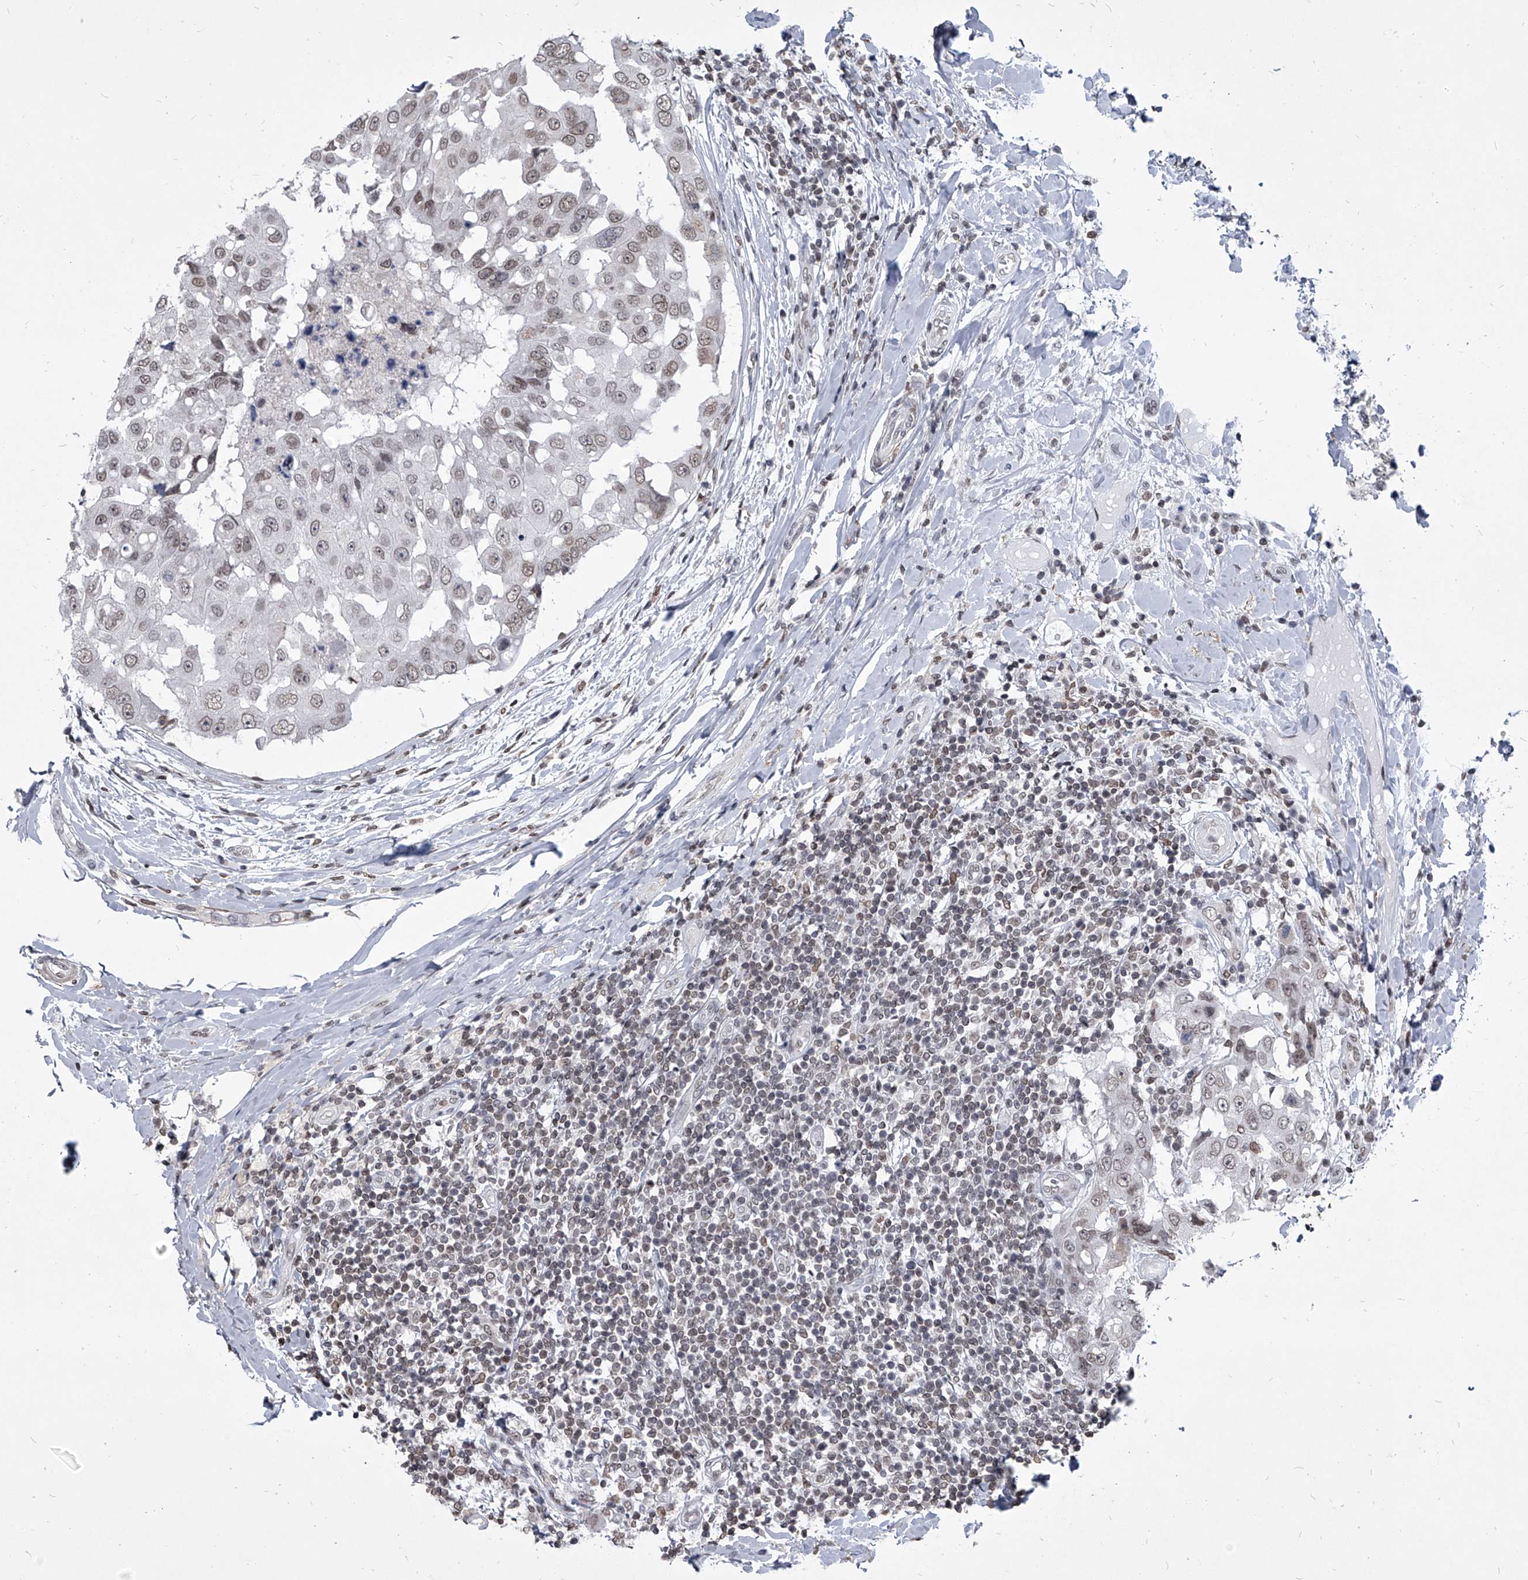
{"staining": {"intensity": "weak", "quantity": "25%-75%", "location": "cytoplasmic/membranous,nuclear"}, "tissue": "breast cancer", "cell_type": "Tumor cells", "image_type": "cancer", "snomed": [{"axis": "morphology", "description": "Duct carcinoma"}, {"axis": "topography", "description": "Breast"}], "caption": "This micrograph exhibits IHC staining of intraductal carcinoma (breast), with low weak cytoplasmic/membranous and nuclear staining in approximately 25%-75% of tumor cells.", "gene": "PPIL4", "patient": {"sex": "female", "age": 27}}